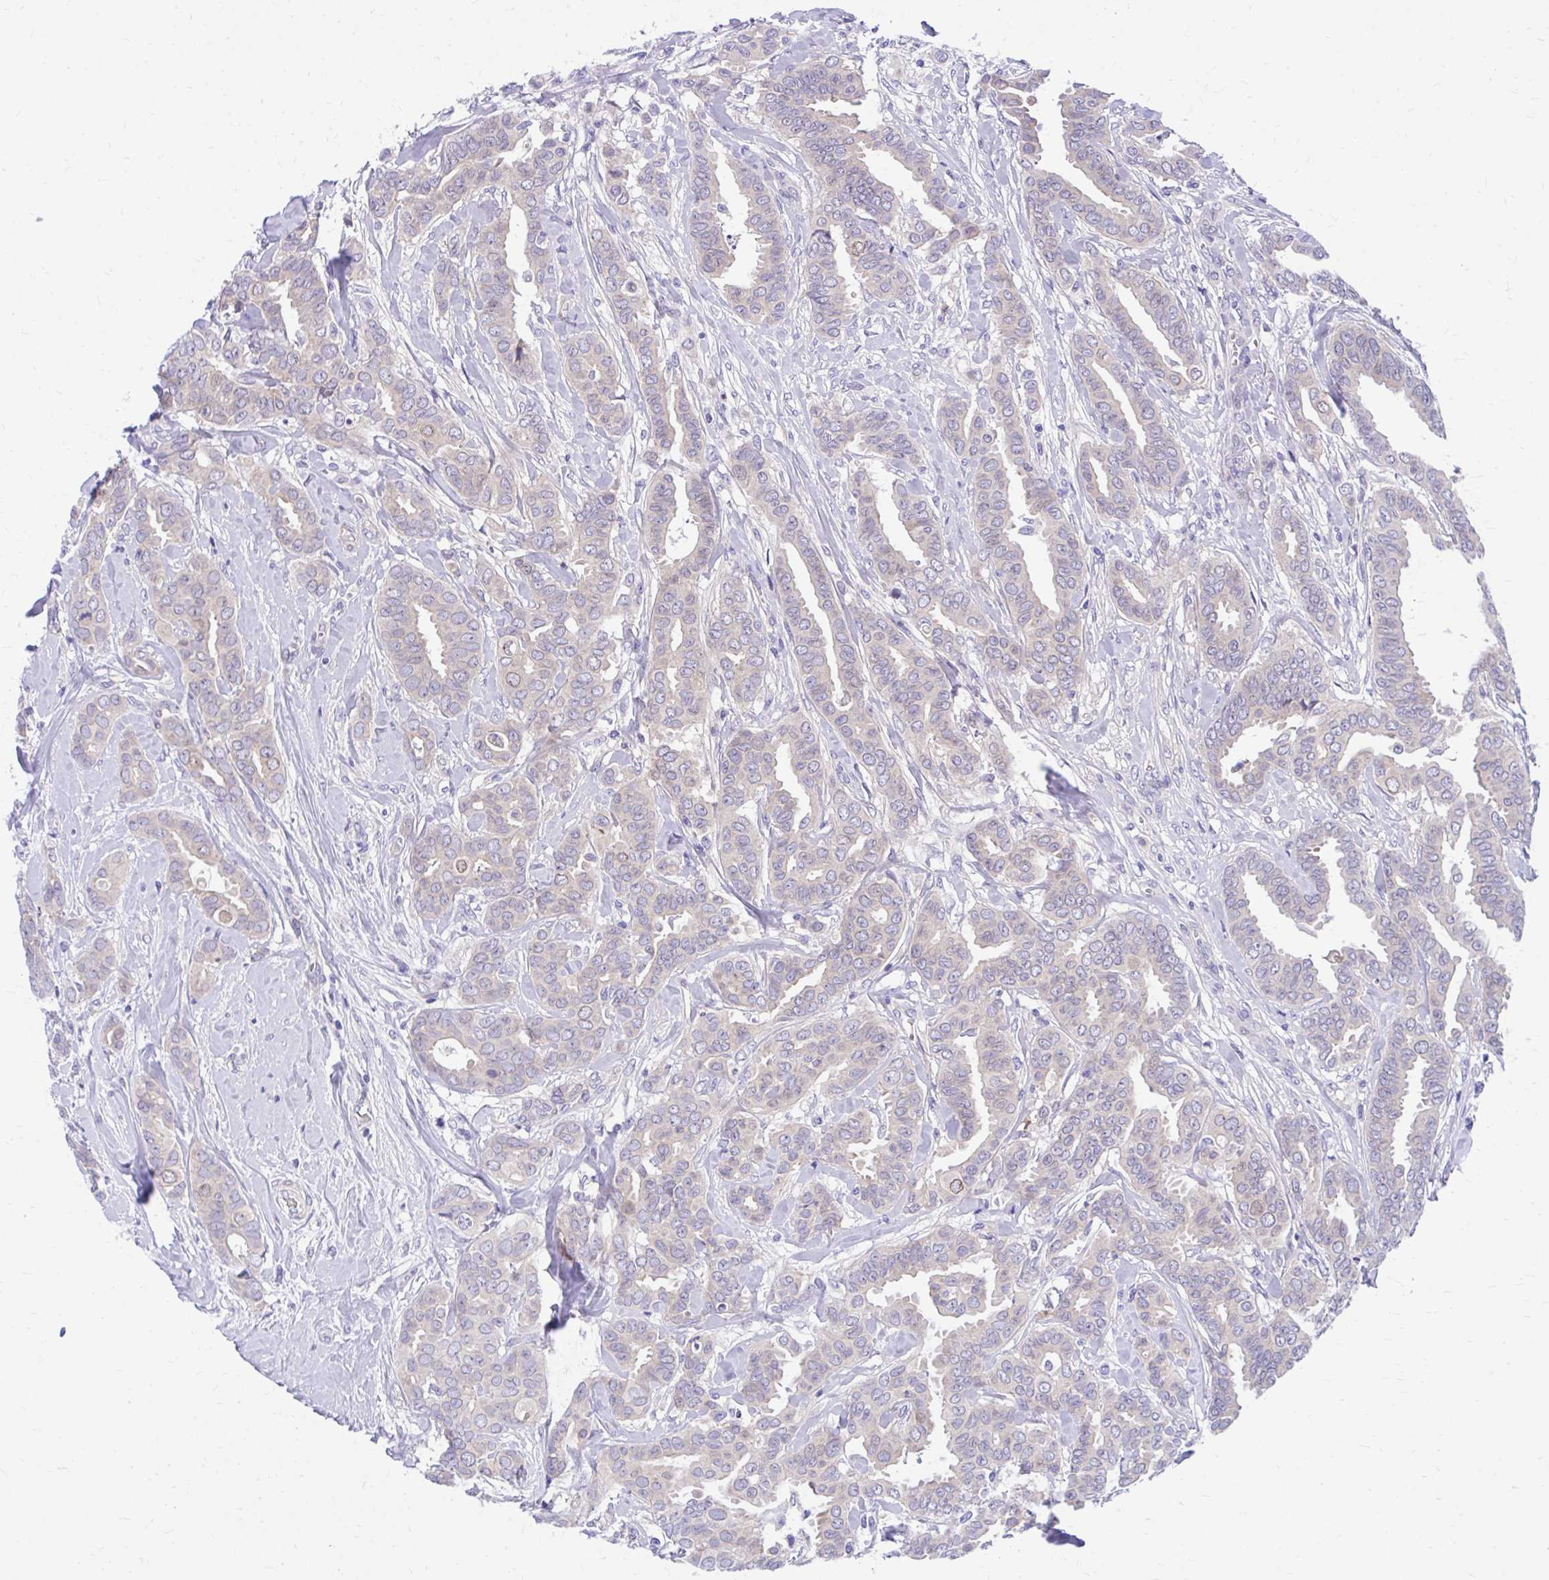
{"staining": {"intensity": "weak", "quantity": "<25%", "location": "cytoplasmic/membranous,nuclear"}, "tissue": "breast cancer", "cell_type": "Tumor cells", "image_type": "cancer", "snomed": [{"axis": "morphology", "description": "Duct carcinoma"}, {"axis": "topography", "description": "Breast"}], "caption": "Micrograph shows no protein expression in tumor cells of breast cancer (invasive ductal carcinoma) tissue.", "gene": "ADAMTSL1", "patient": {"sex": "female", "age": 45}}